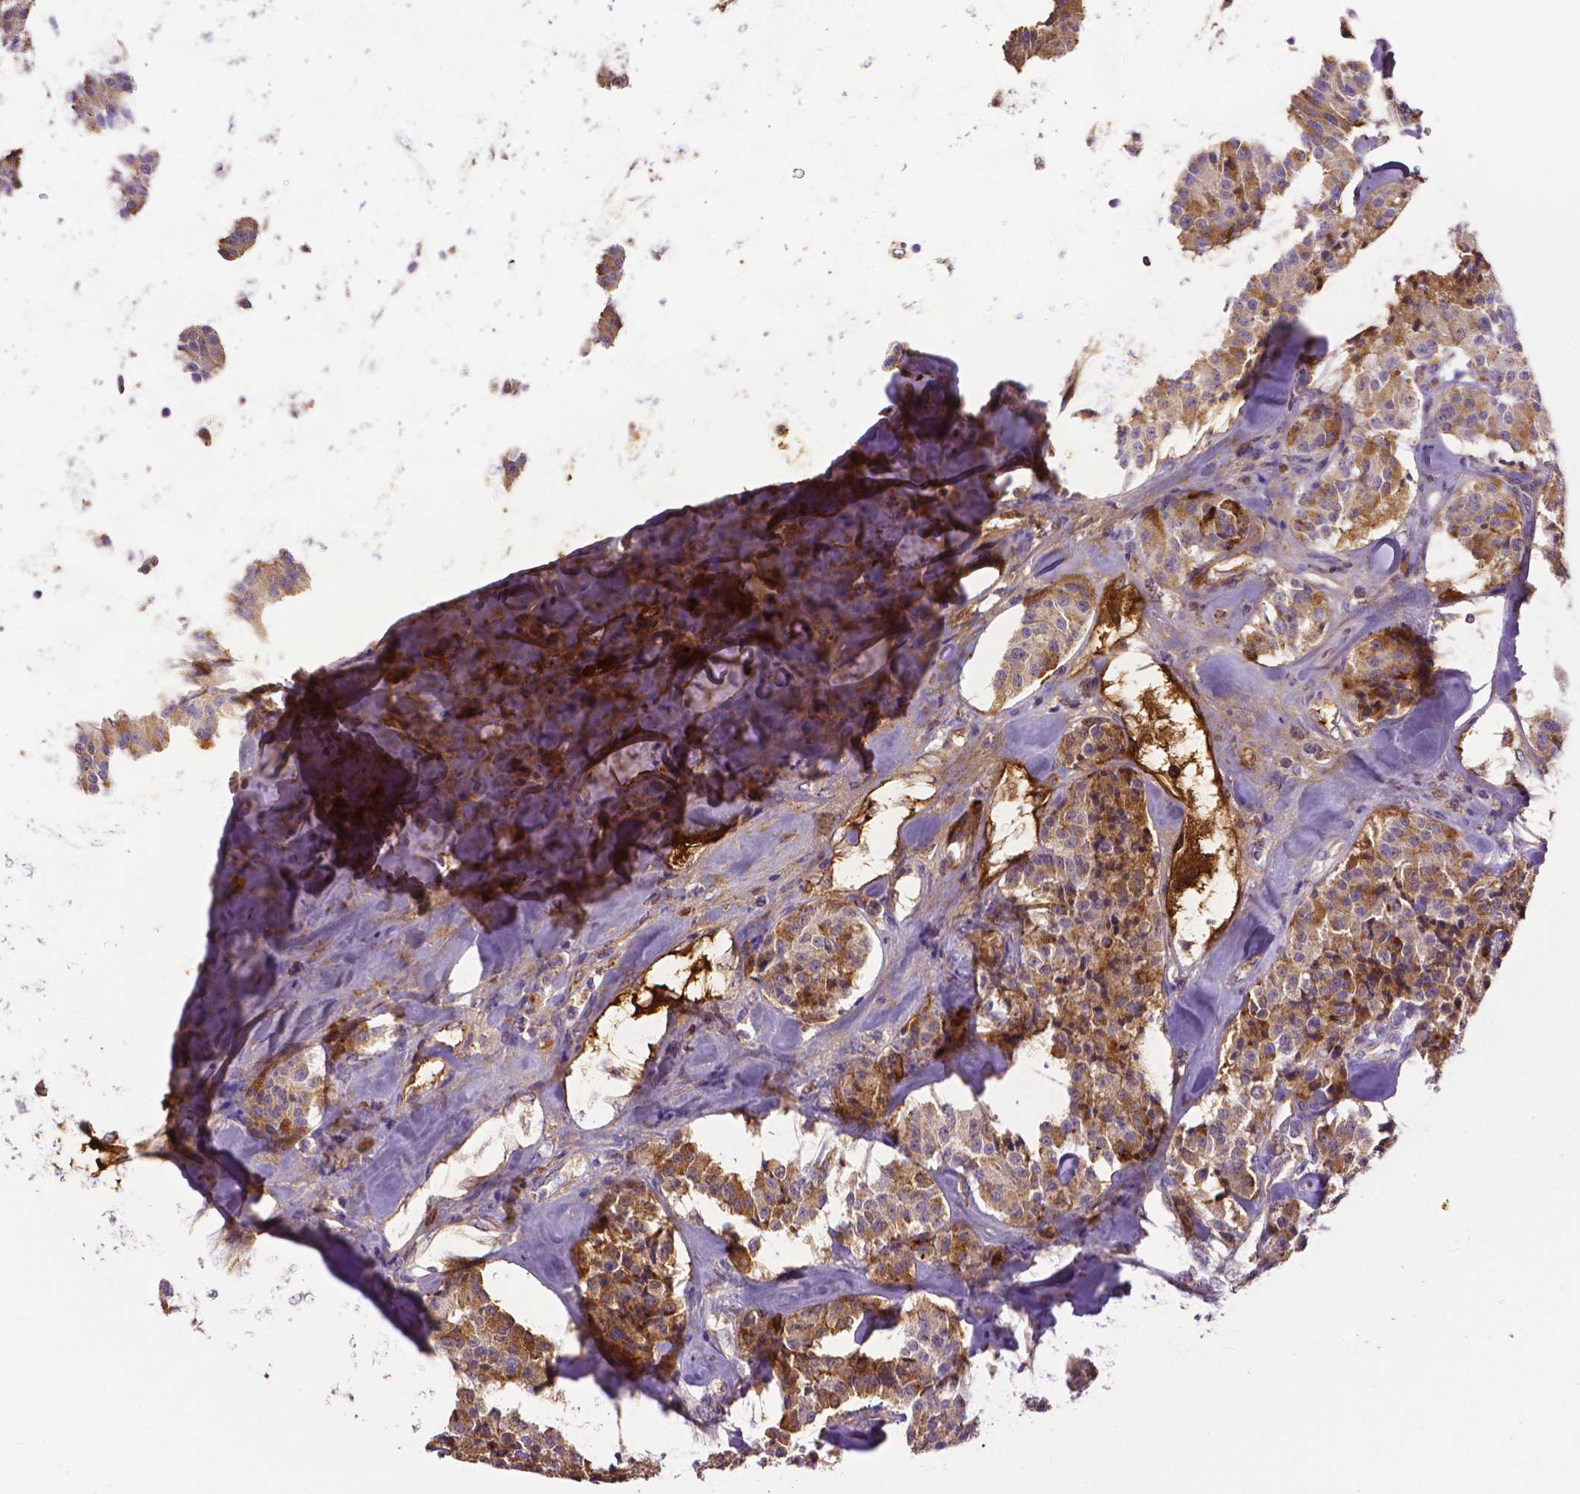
{"staining": {"intensity": "moderate", "quantity": ">75%", "location": "cytoplasmic/membranous"}, "tissue": "carcinoid", "cell_type": "Tumor cells", "image_type": "cancer", "snomed": [{"axis": "morphology", "description": "Carcinoid, malignant, NOS"}, {"axis": "topography", "description": "Pancreas"}], "caption": "DAB immunohistochemical staining of human carcinoid shows moderate cytoplasmic/membranous protein staining in about >75% of tumor cells.", "gene": "MCL1", "patient": {"sex": "male", "age": 41}}